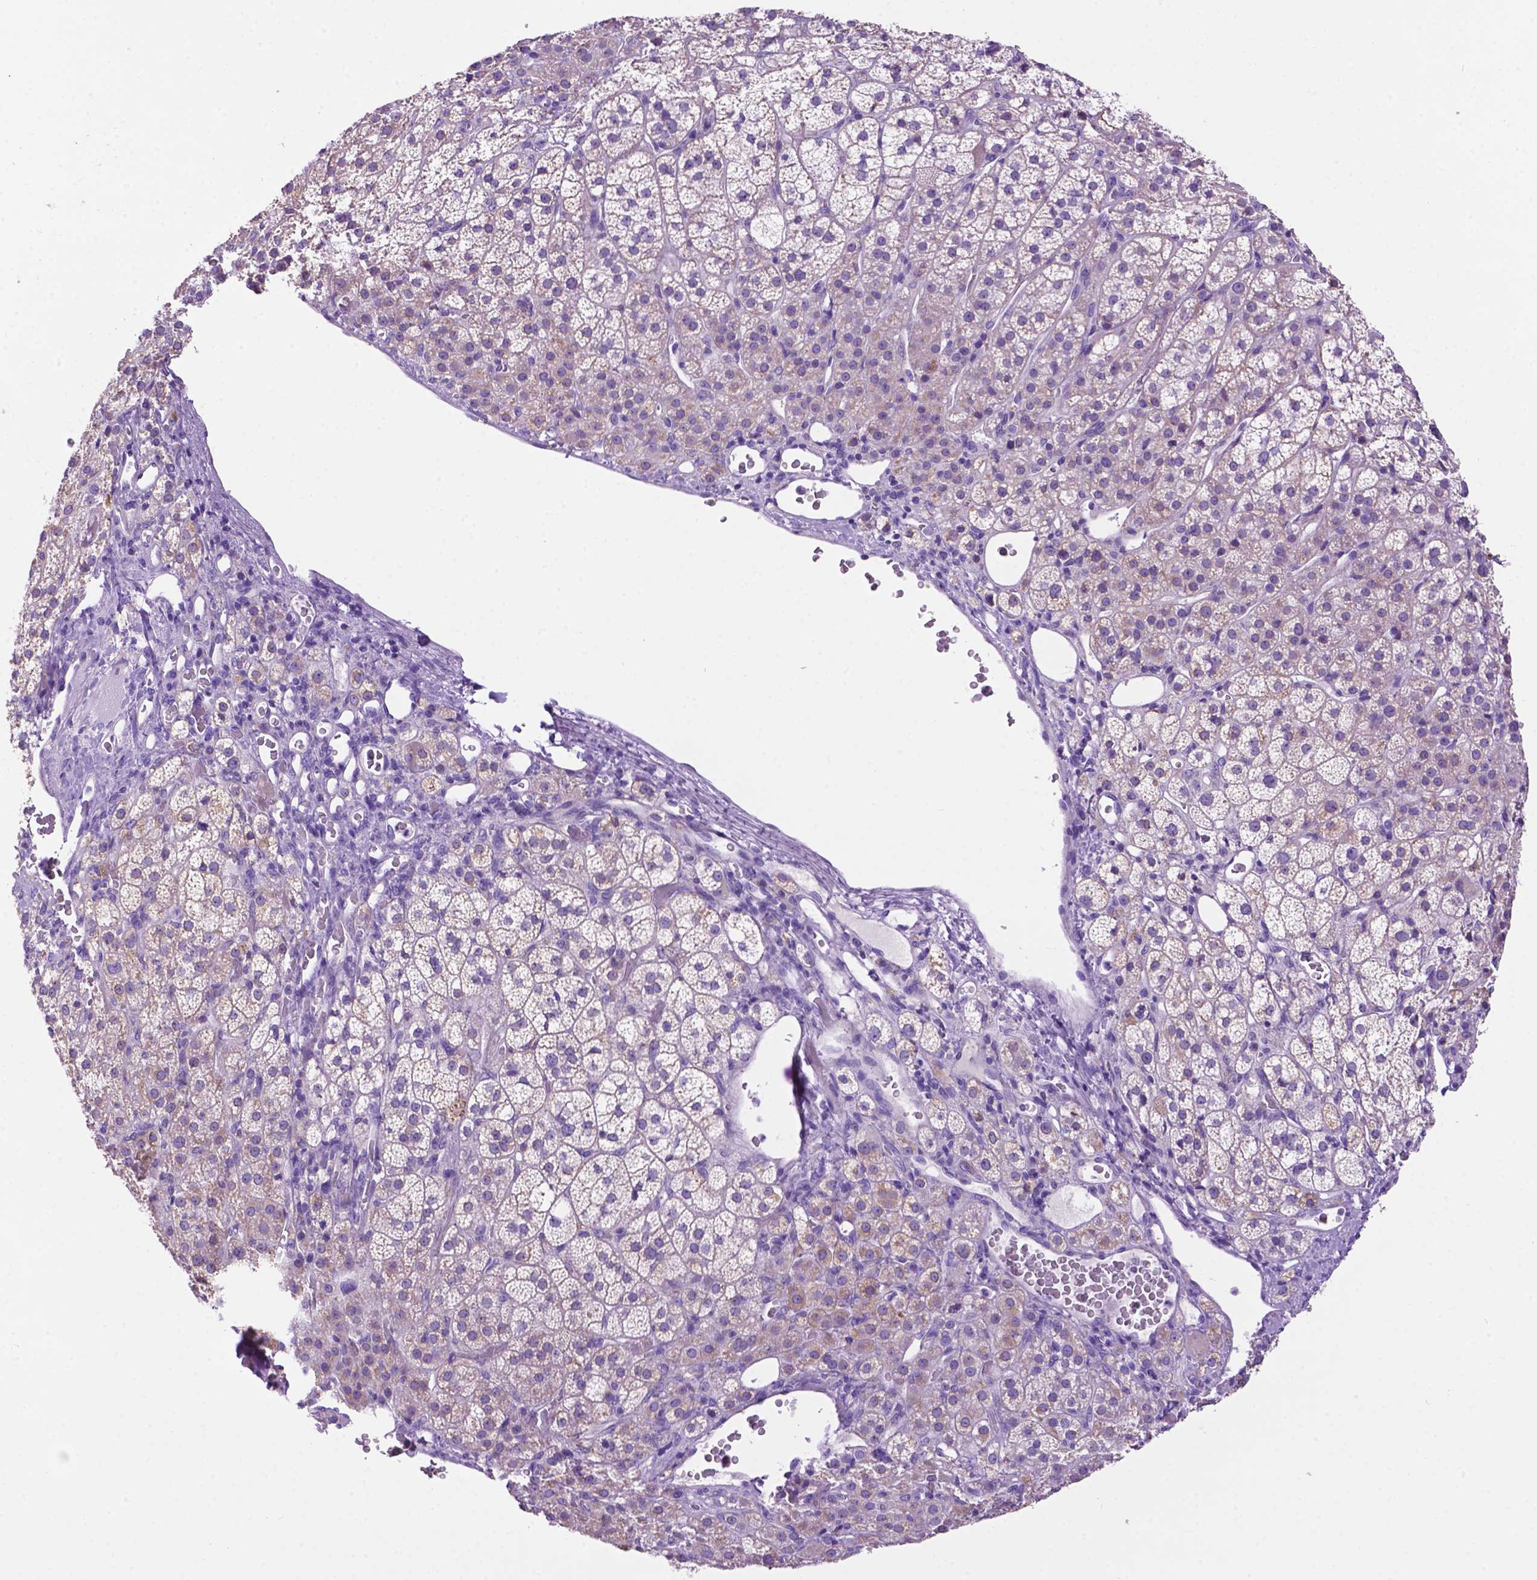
{"staining": {"intensity": "weak", "quantity": "25%-75%", "location": "cytoplasmic/membranous"}, "tissue": "adrenal gland", "cell_type": "Glandular cells", "image_type": "normal", "snomed": [{"axis": "morphology", "description": "Normal tissue, NOS"}, {"axis": "topography", "description": "Adrenal gland"}], "caption": "Protein staining by IHC demonstrates weak cytoplasmic/membranous positivity in approximately 25%-75% of glandular cells in unremarkable adrenal gland. (IHC, brightfield microscopy, high magnification).", "gene": "PHYHIP", "patient": {"sex": "female", "age": 60}}